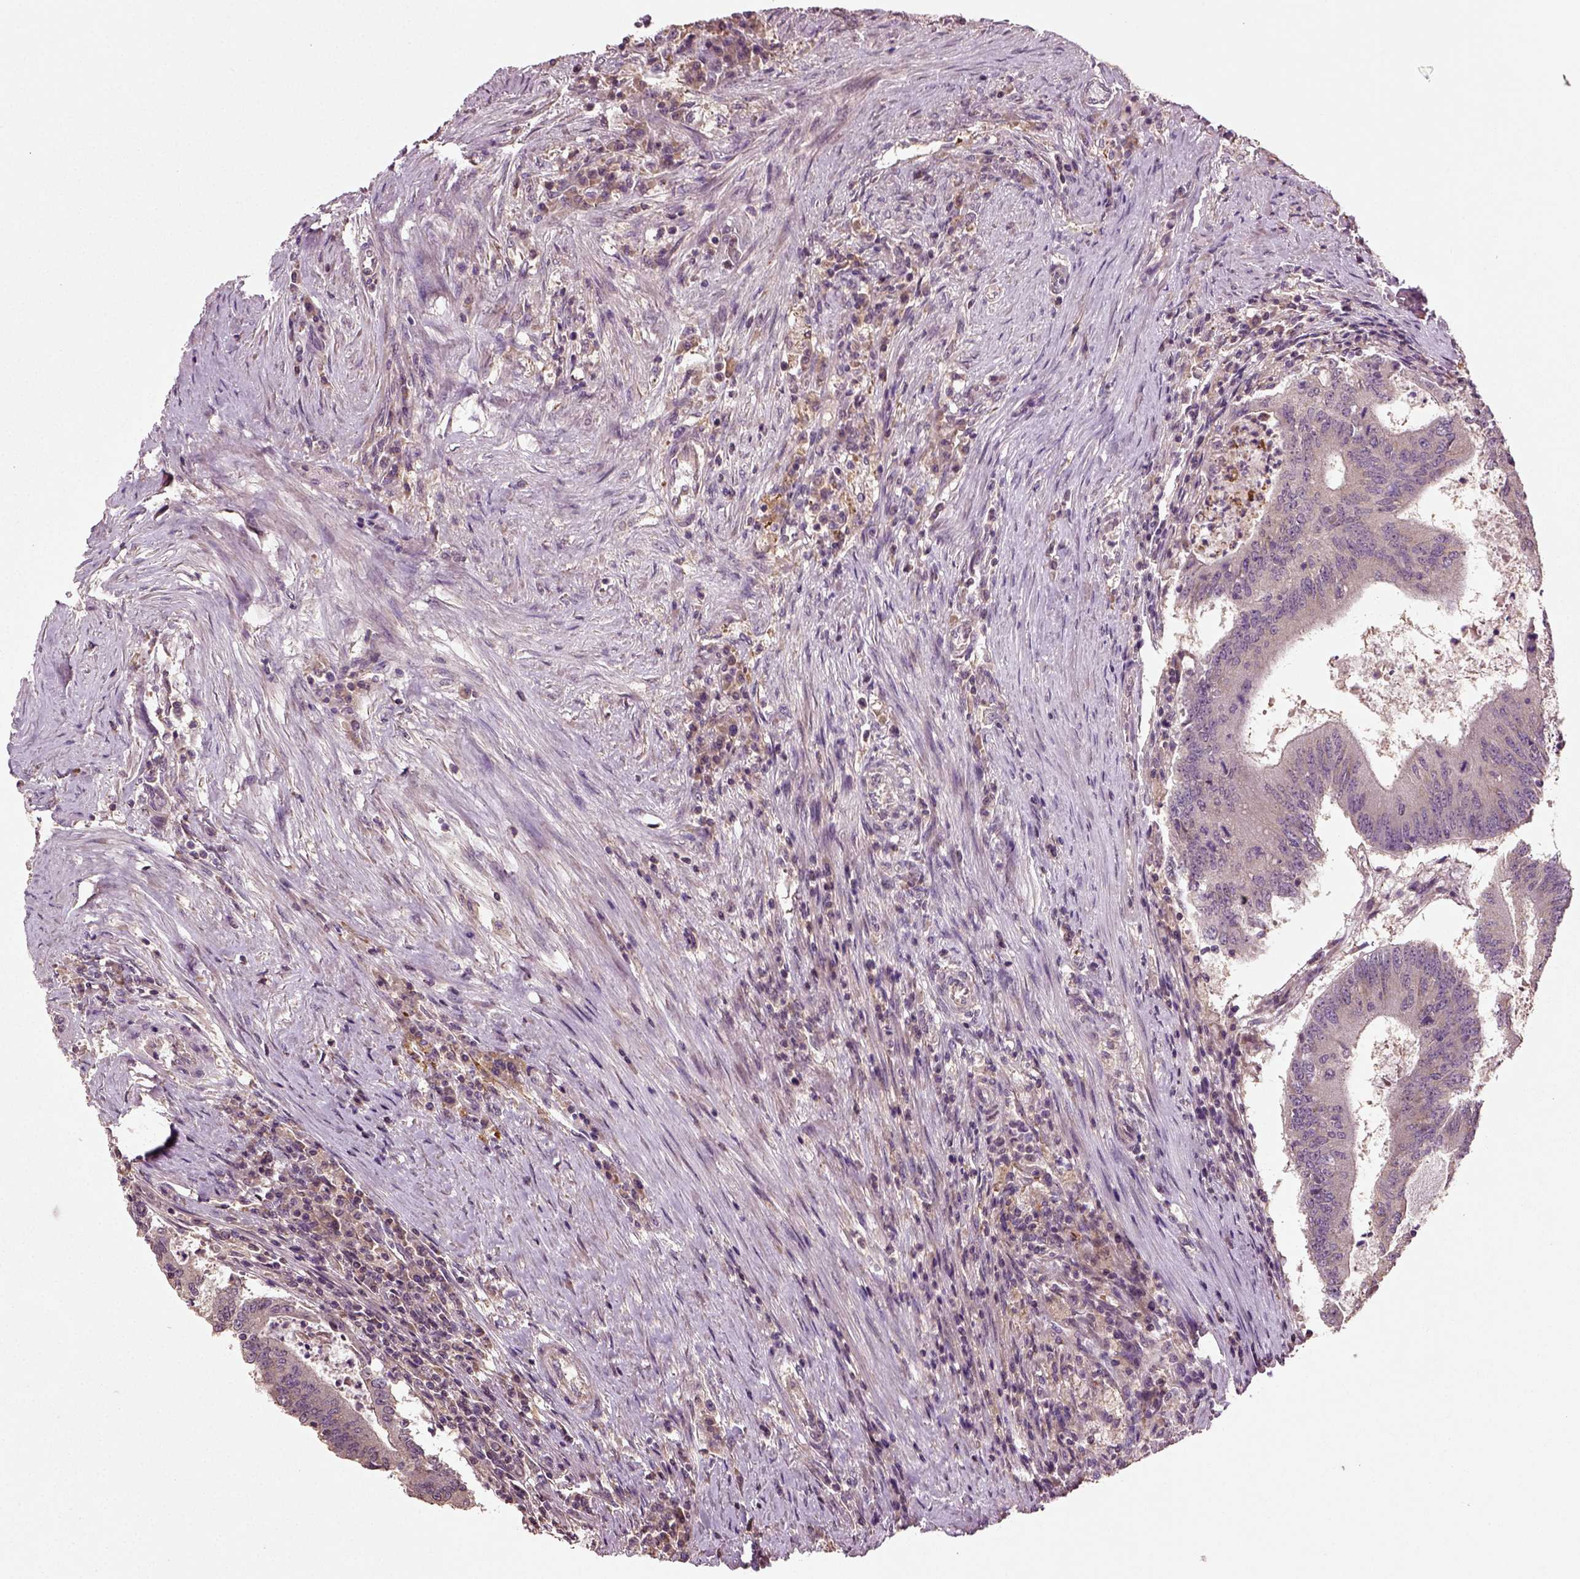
{"staining": {"intensity": "weak", "quantity": "25%-75%", "location": "cytoplasmic/membranous"}, "tissue": "colorectal cancer", "cell_type": "Tumor cells", "image_type": "cancer", "snomed": [{"axis": "morphology", "description": "Adenocarcinoma, NOS"}, {"axis": "topography", "description": "Colon"}], "caption": "A low amount of weak cytoplasmic/membranous expression is identified in about 25%-75% of tumor cells in colorectal cancer (adenocarcinoma) tissue.", "gene": "ERV3-1", "patient": {"sex": "female", "age": 70}}